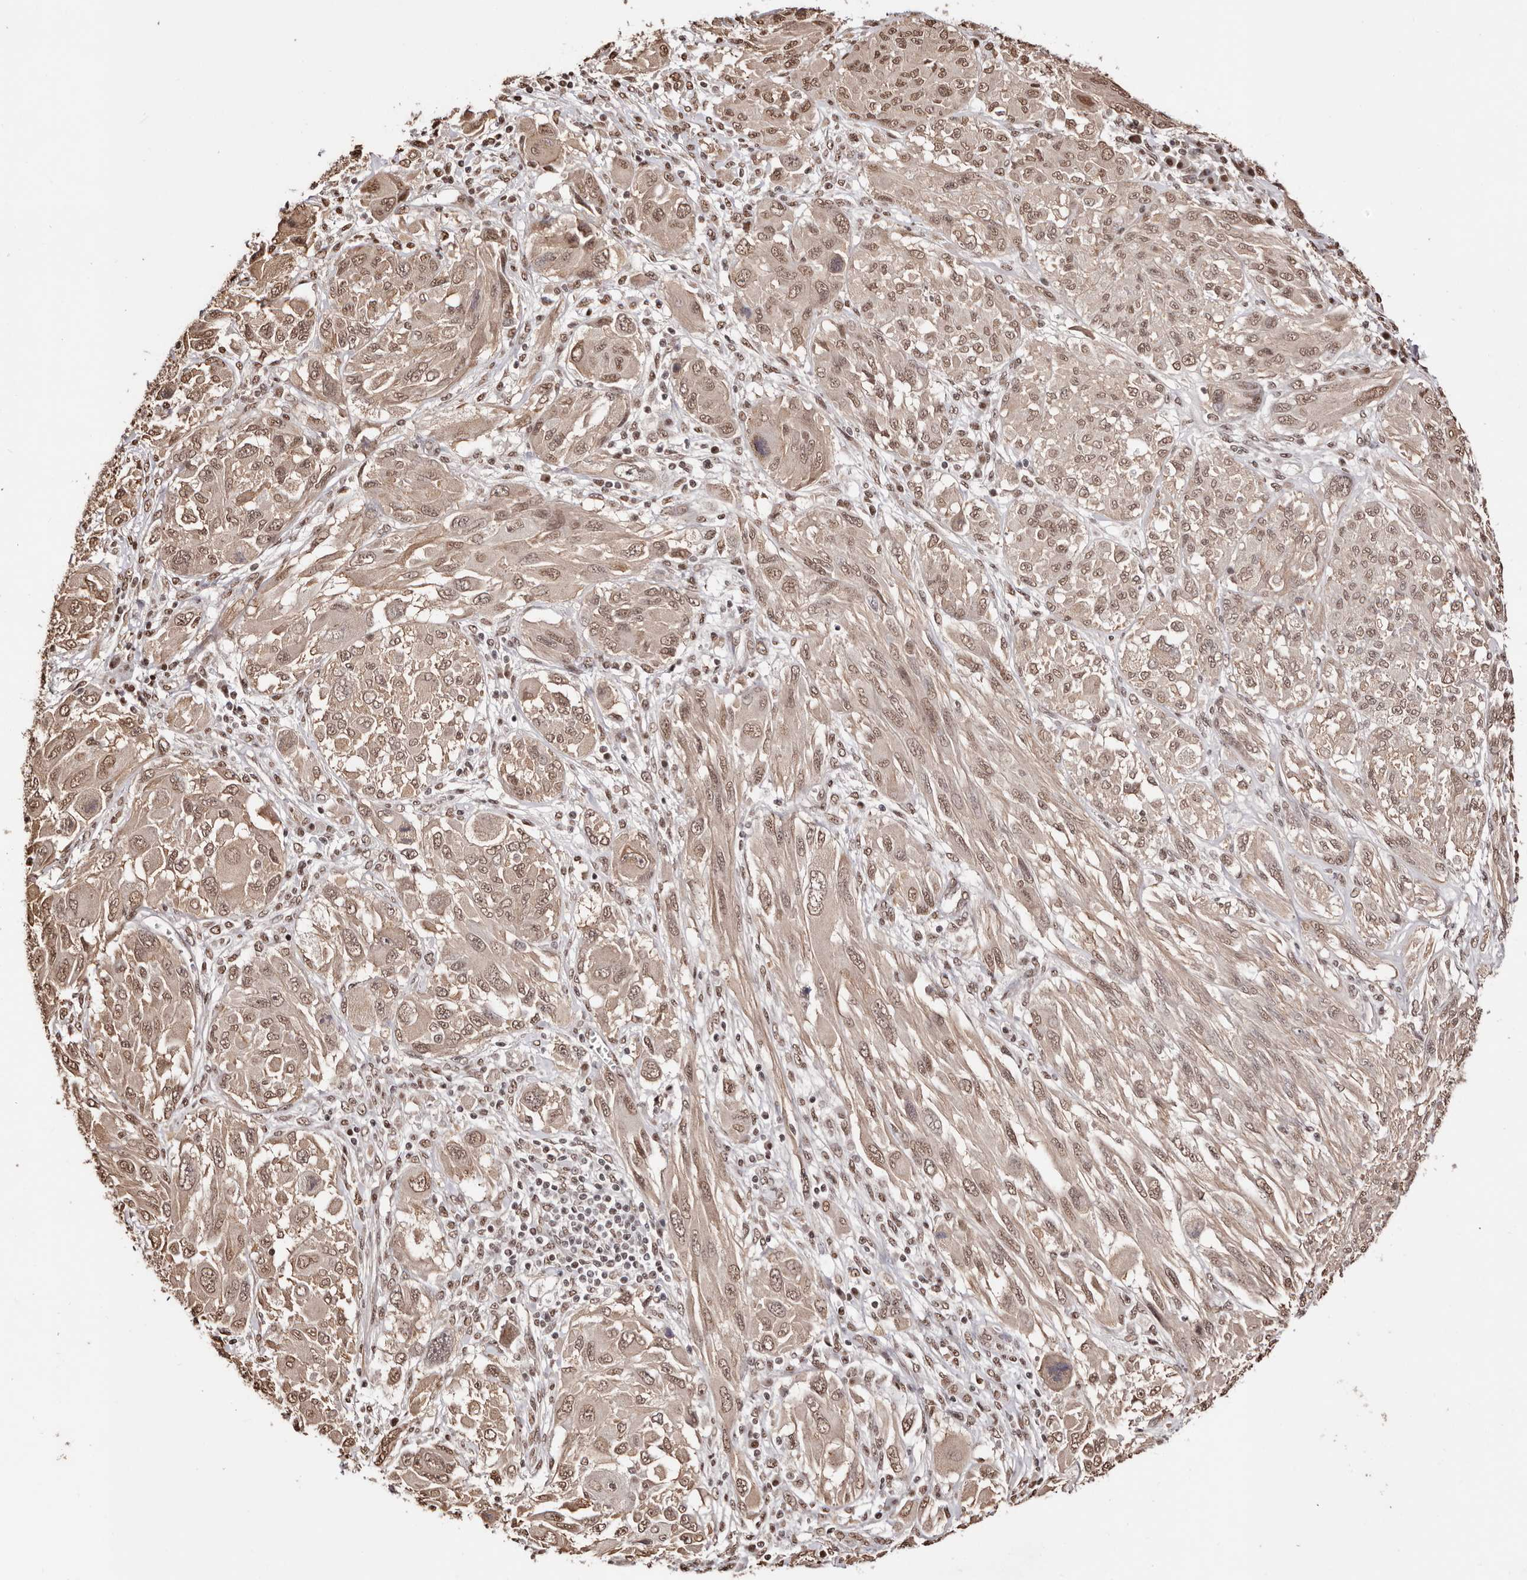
{"staining": {"intensity": "moderate", "quantity": ">75%", "location": "nuclear"}, "tissue": "melanoma", "cell_type": "Tumor cells", "image_type": "cancer", "snomed": [{"axis": "morphology", "description": "Malignant melanoma, NOS"}, {"axis": "topography", "description": "Skin"}], "caption": "Melanoma stained for a protein (brown) reveals moderate nuclear positive expression in about >75% of tumor cells.", "gene": "BICRAL", "patient": {"sex": "female", "age": 91}}